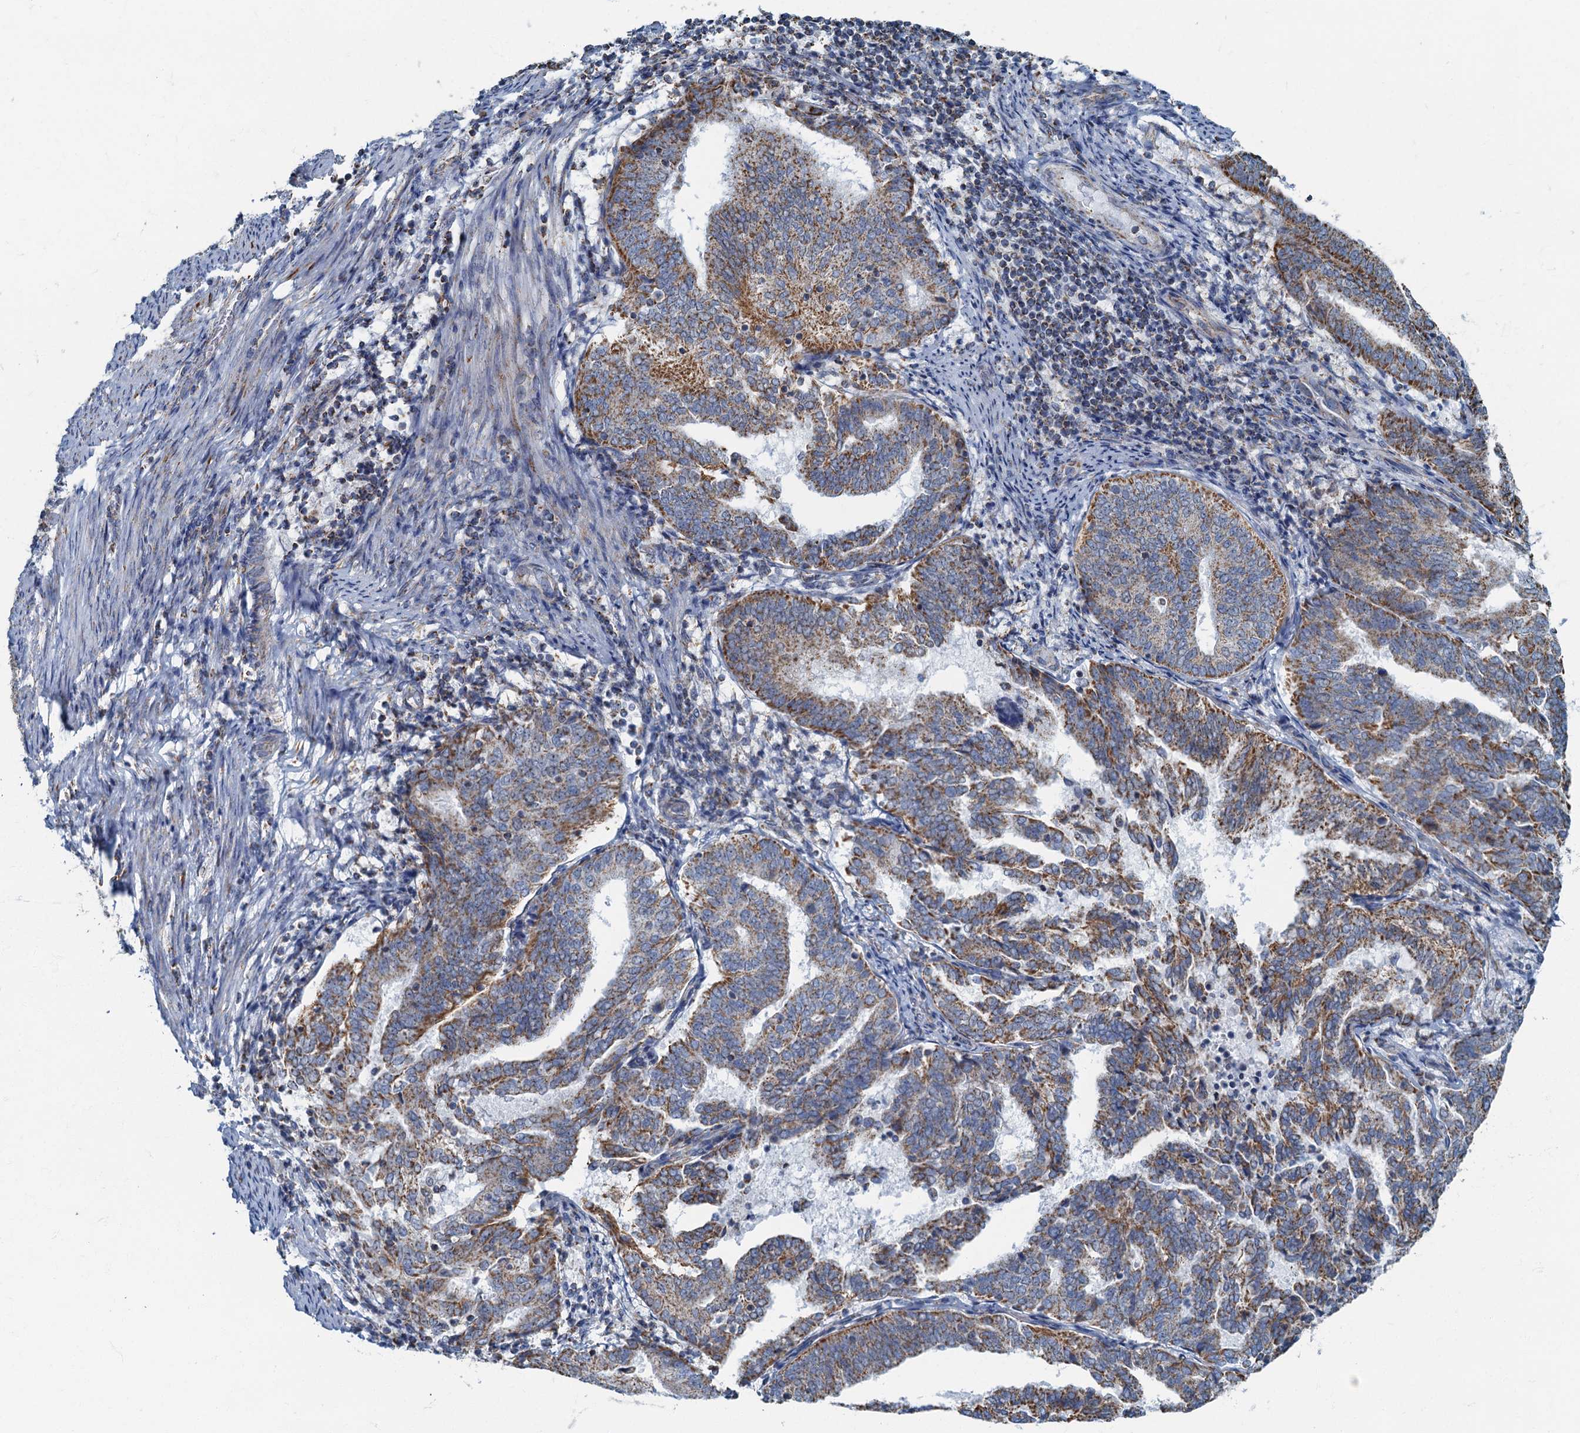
{"staining": {"intensity": "moderate", "quantity": ">75%", "location": "cytoplasmic/membranous"}, "tissue": "endometrial cancer", "cell_type": "Tumor cells", "image_type": "cancer", "snomed": [{"axis": "morphology", "description": "Adenocarcinoma, NOS"}, {"axis": "topography", "description": "Endometrium"}], "caption": "IHC histopathology image of neoplastic tissue: human endometrial adenocarcinoma stained using immunohistochemistry displays medium levels of moderate protein expression localized specifically in the cytoplasmic/membranous of tumor cells, appearing as a cytoplasmic/membranous brown color.", "gene": "RAD9B", "patient": {"sex": "female", "age": 80}}